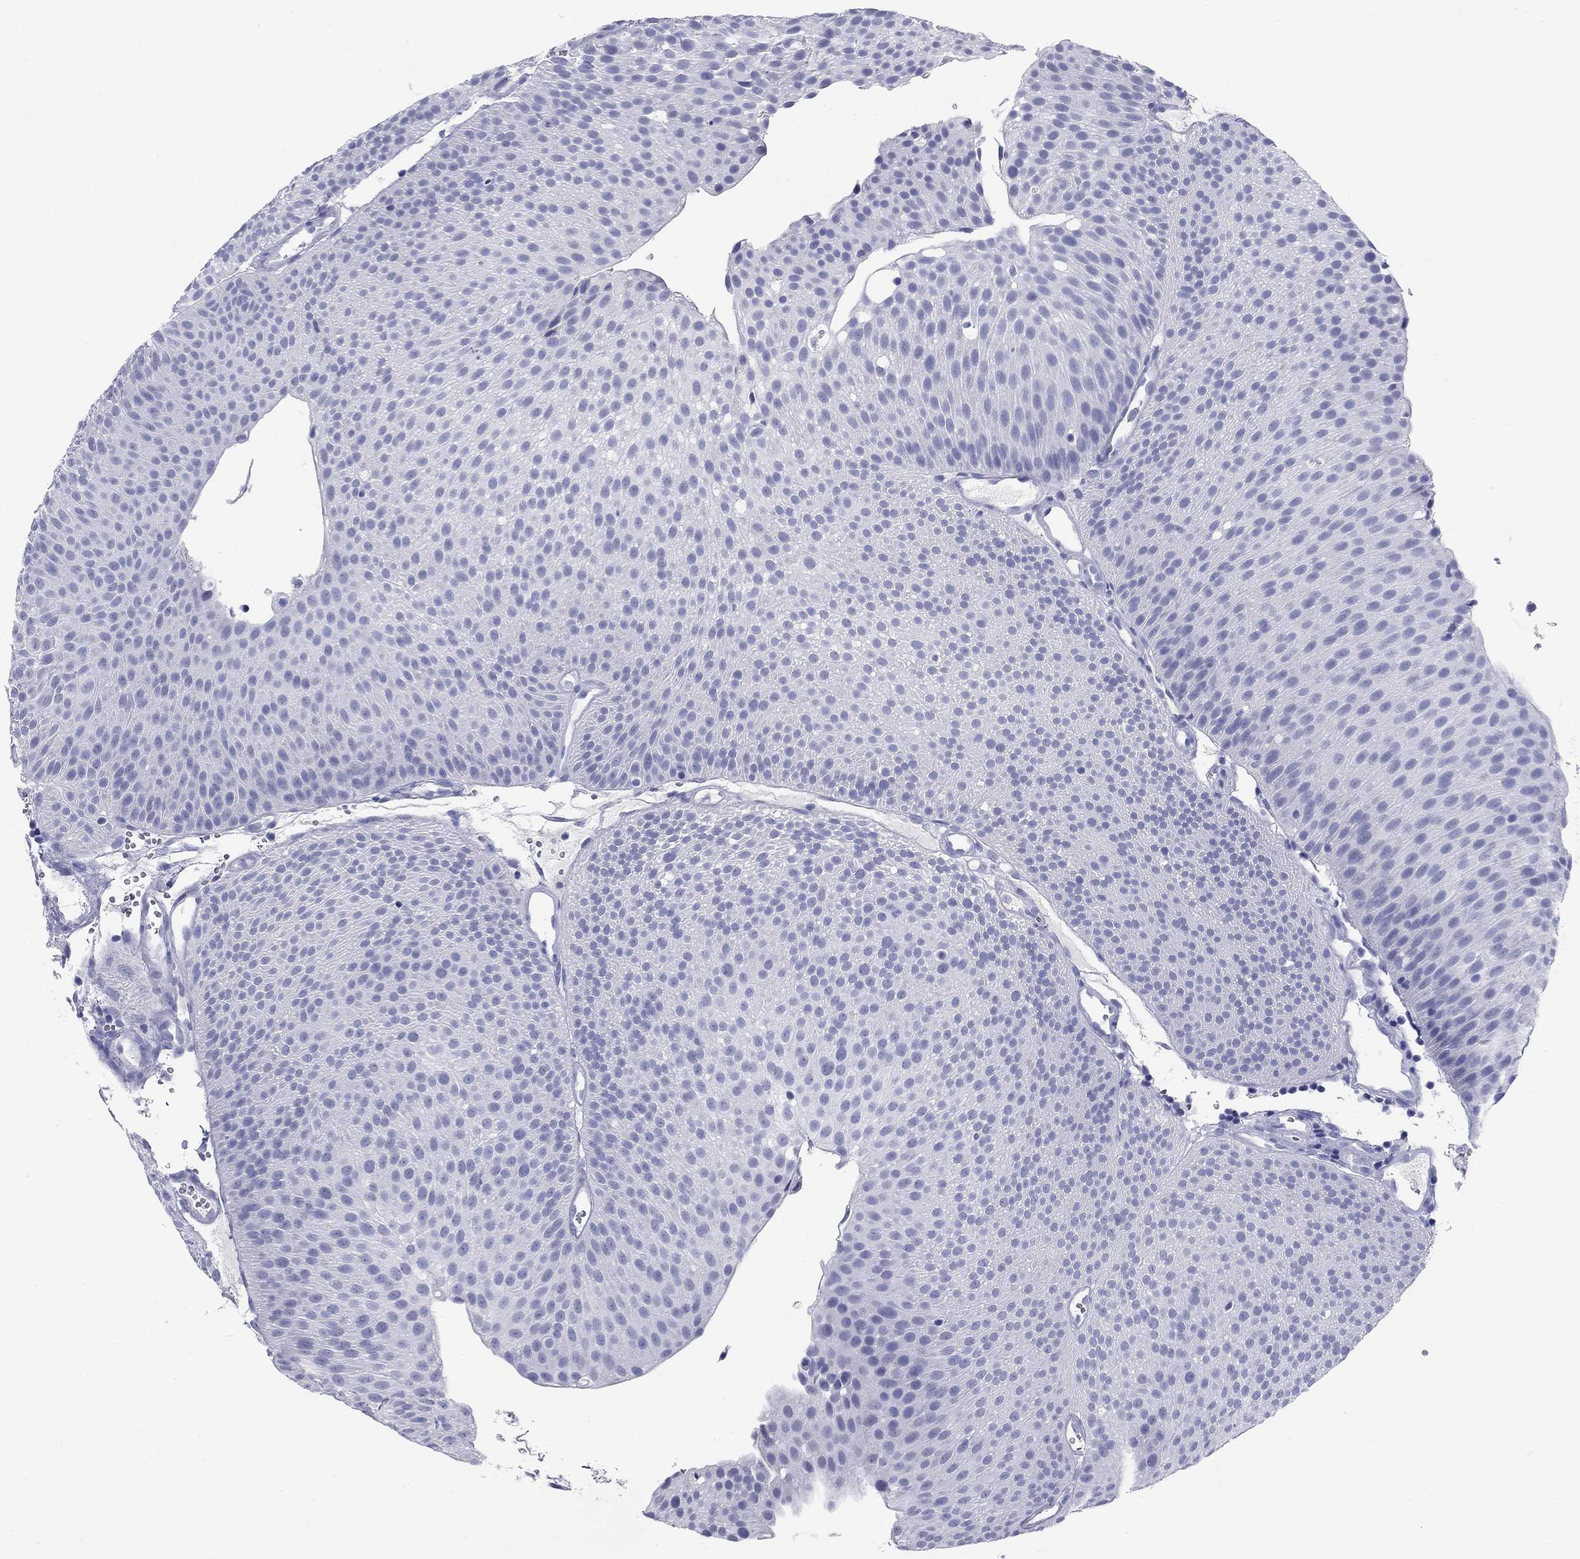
{"staining": {"intensity": "negative", "quantity": "none", "location": "none"}, "tissue": "urothelial cancer", "cell_type": "Tumor cells", "image_type": "cancer", "snomed": [{"axis": "morphology", "description": "Urothelial carcinoma, Low grade"}, {"axis": "topography", "description": "Urinary bladder"}], "caption": "Photomicrograph shows no protein staining in tumor cells of urothelial carcinoma (low-grade) tissue.", "gene": "NPPA", "patient": {"sex": "male", "age": 65}}